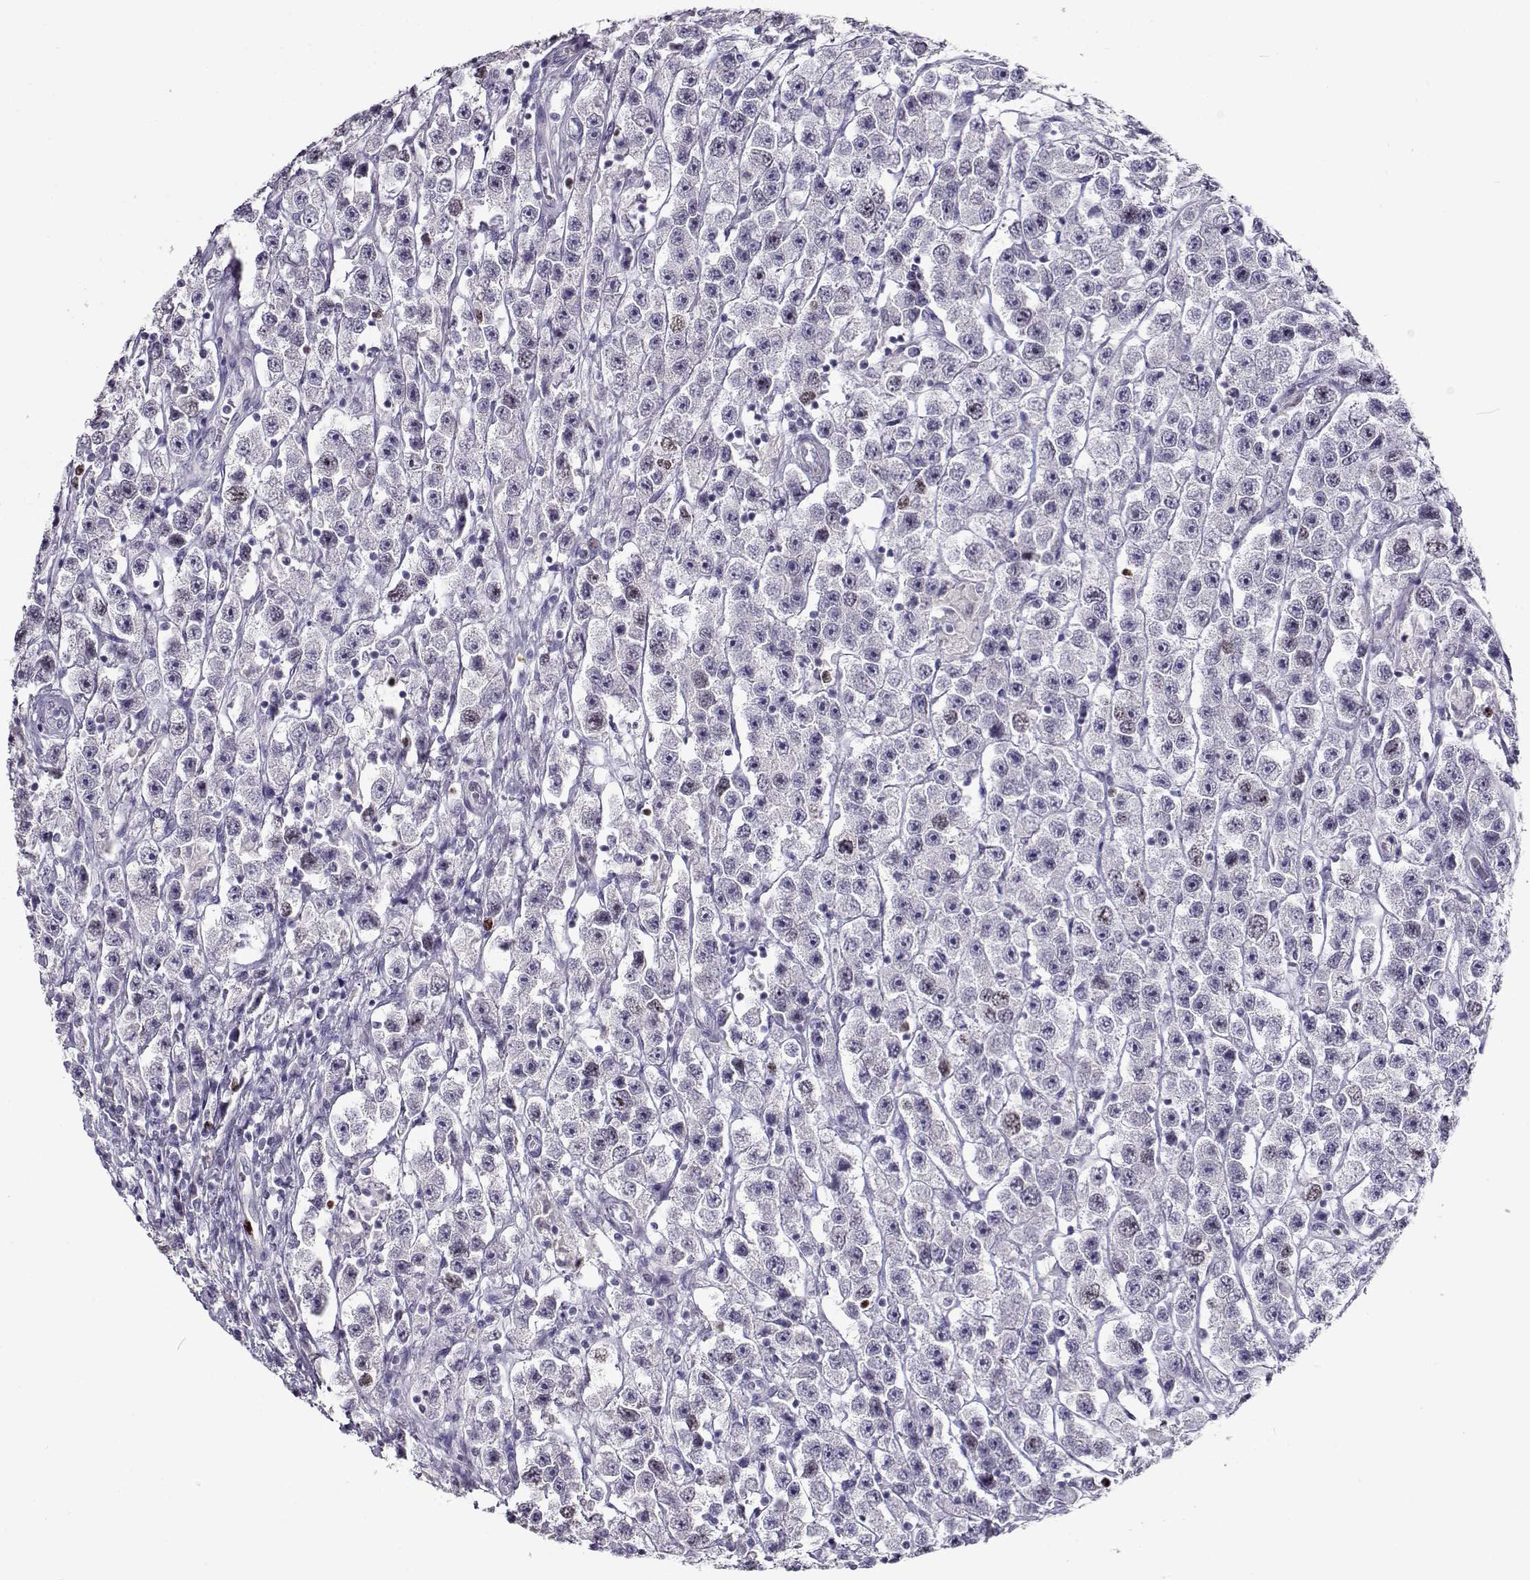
{"staining": {"intensity": "weak", "quantity": "<25%", "location": "nuclear"}, "tissue": "testis cancer", "cell_type": "Tumor cells", "image_type": "cancer", "snomed": [{"axis": "morphology", "description": "Seminoma, NOS"}, {"axis": "topography", "description": "Testis"}], "caption": "Seminoma (testis) stained for a protein using immunohistochemistry (IHC) reveals no expression tumor cells.", "gene": "NPW", "patient": {"sex": "male", "age": 45}}